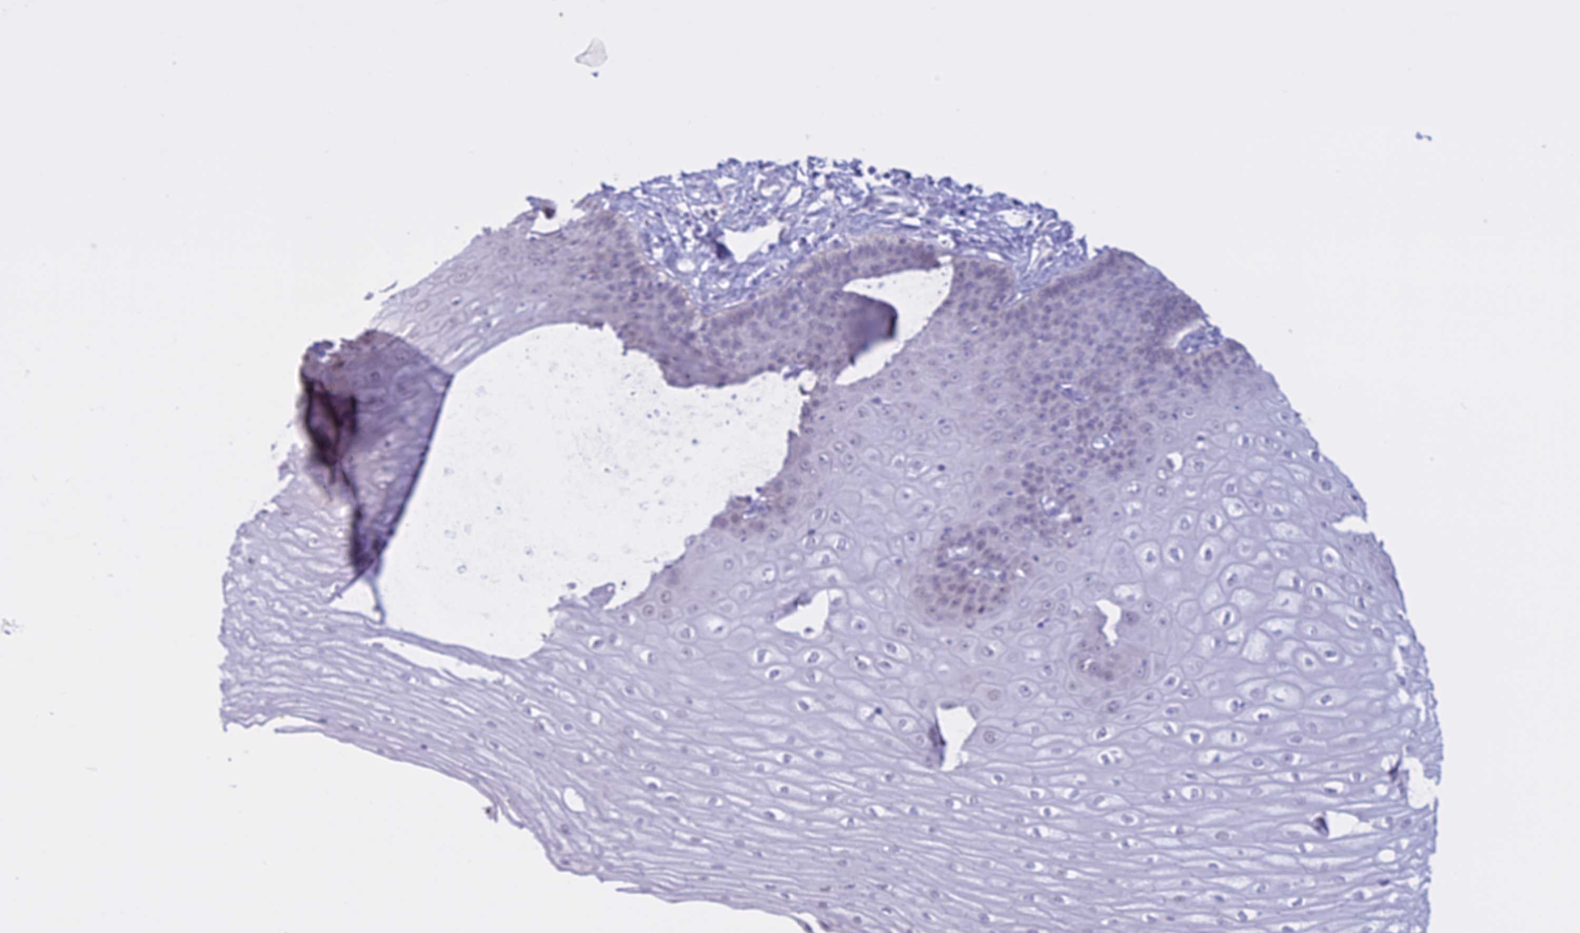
{"staining": {"intensity": "negative", "quantity": "none", "location": "none"}, "tissue": "esophagus", "cell_type": "Squamous epithelial cells", "image_type": "normal", "snomed": [{"axis": "morphology", "description": "Normal tissue, NOS"}, {"axis": "topography", "description": "Esophagus"}], "caption": "A high-resolution micrograph shows immunohistochemistry (IHC) staining of normal esophagus, which shows no significant staining in squamous epithelial cells.", "gene": "LHFPL2", "patient": {"sex": "male", "age": 60}}